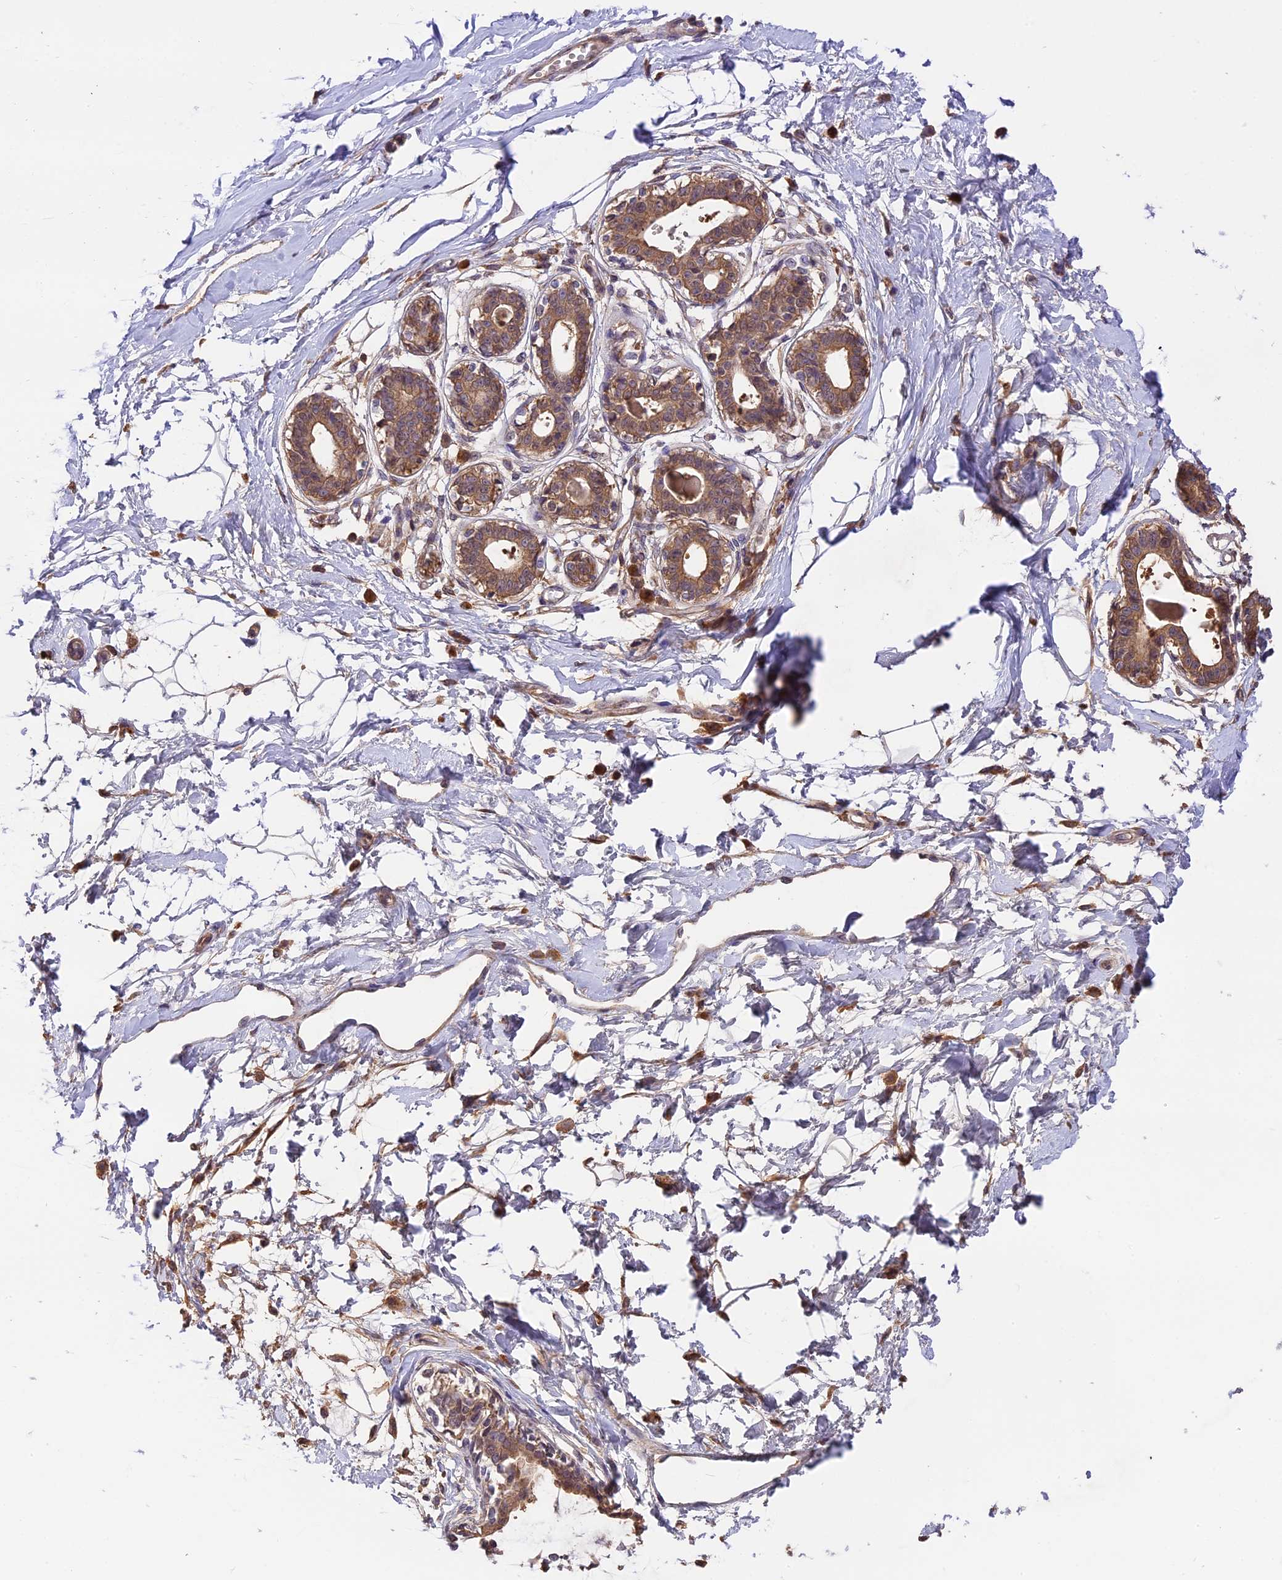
{"staining": {"intensity": "weak", "quantity": "25%-75%", "location": "cytoplasmic/membranous"}, "tissue": "breast", "cell_type": "Adipocytes", "image_type": "normal", "snomed": [{"axis": "morphology", "description": "Normal tissue, NOS"}, {"axis": "topography", "description": "Breast"}], "caption": "Immunohistochemistry photomicrograph of benign human breast stained for a protein (brown), which displays low levels of weak cytoplasmic/membranous staining in about 25%-75% of adipocytes.", "gene": "SETD6", "patient": {"sex": "female", "age": 45}}